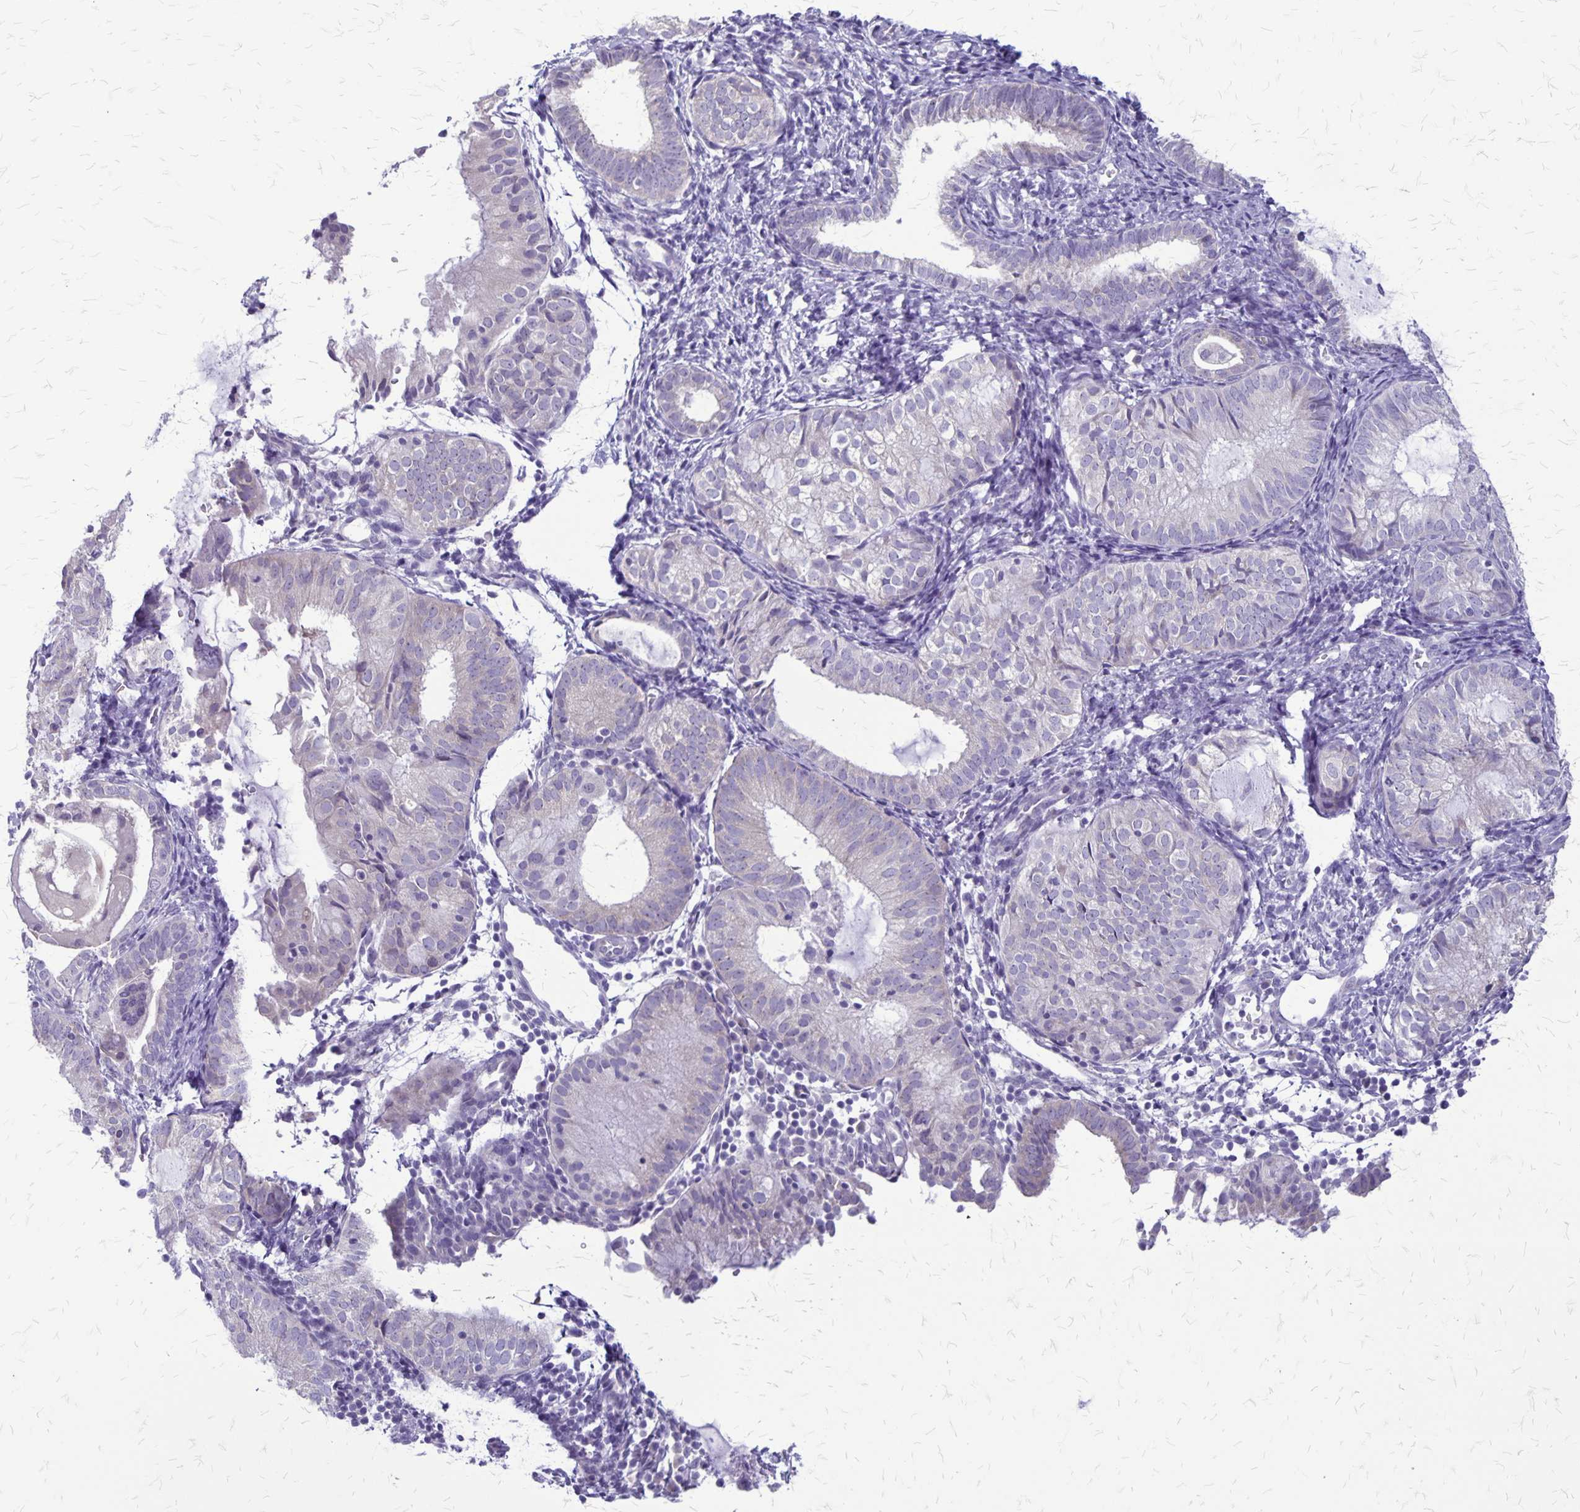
{"staining": {"intensity": "negative", "quantity": "none", "location": "none"}, "tissue": "endometrial cancer", "cell_type": "Tumor cells", "image_type": "cancer", "snomed": [{"axis": "morphology", "description": "Normal tissue, NOS"}, {"axis": "morphology", "description": "Adenocarcinoma, NOS"}, {"axis": "topography", "description": "Smooth muscle"}, {"axis": "topography", "description": "Endometrium"}, {"axis": "topography", "description": "Myometrium, NOS"}], "caption": "The immunohistochemistry (IHC) histopathology image has no significant expression in tumor cells of endometrial cancer (adenocarcinoma) tissue.", "gene": "PLXNB3", "patient": {"sex": "female", "age": 81}}